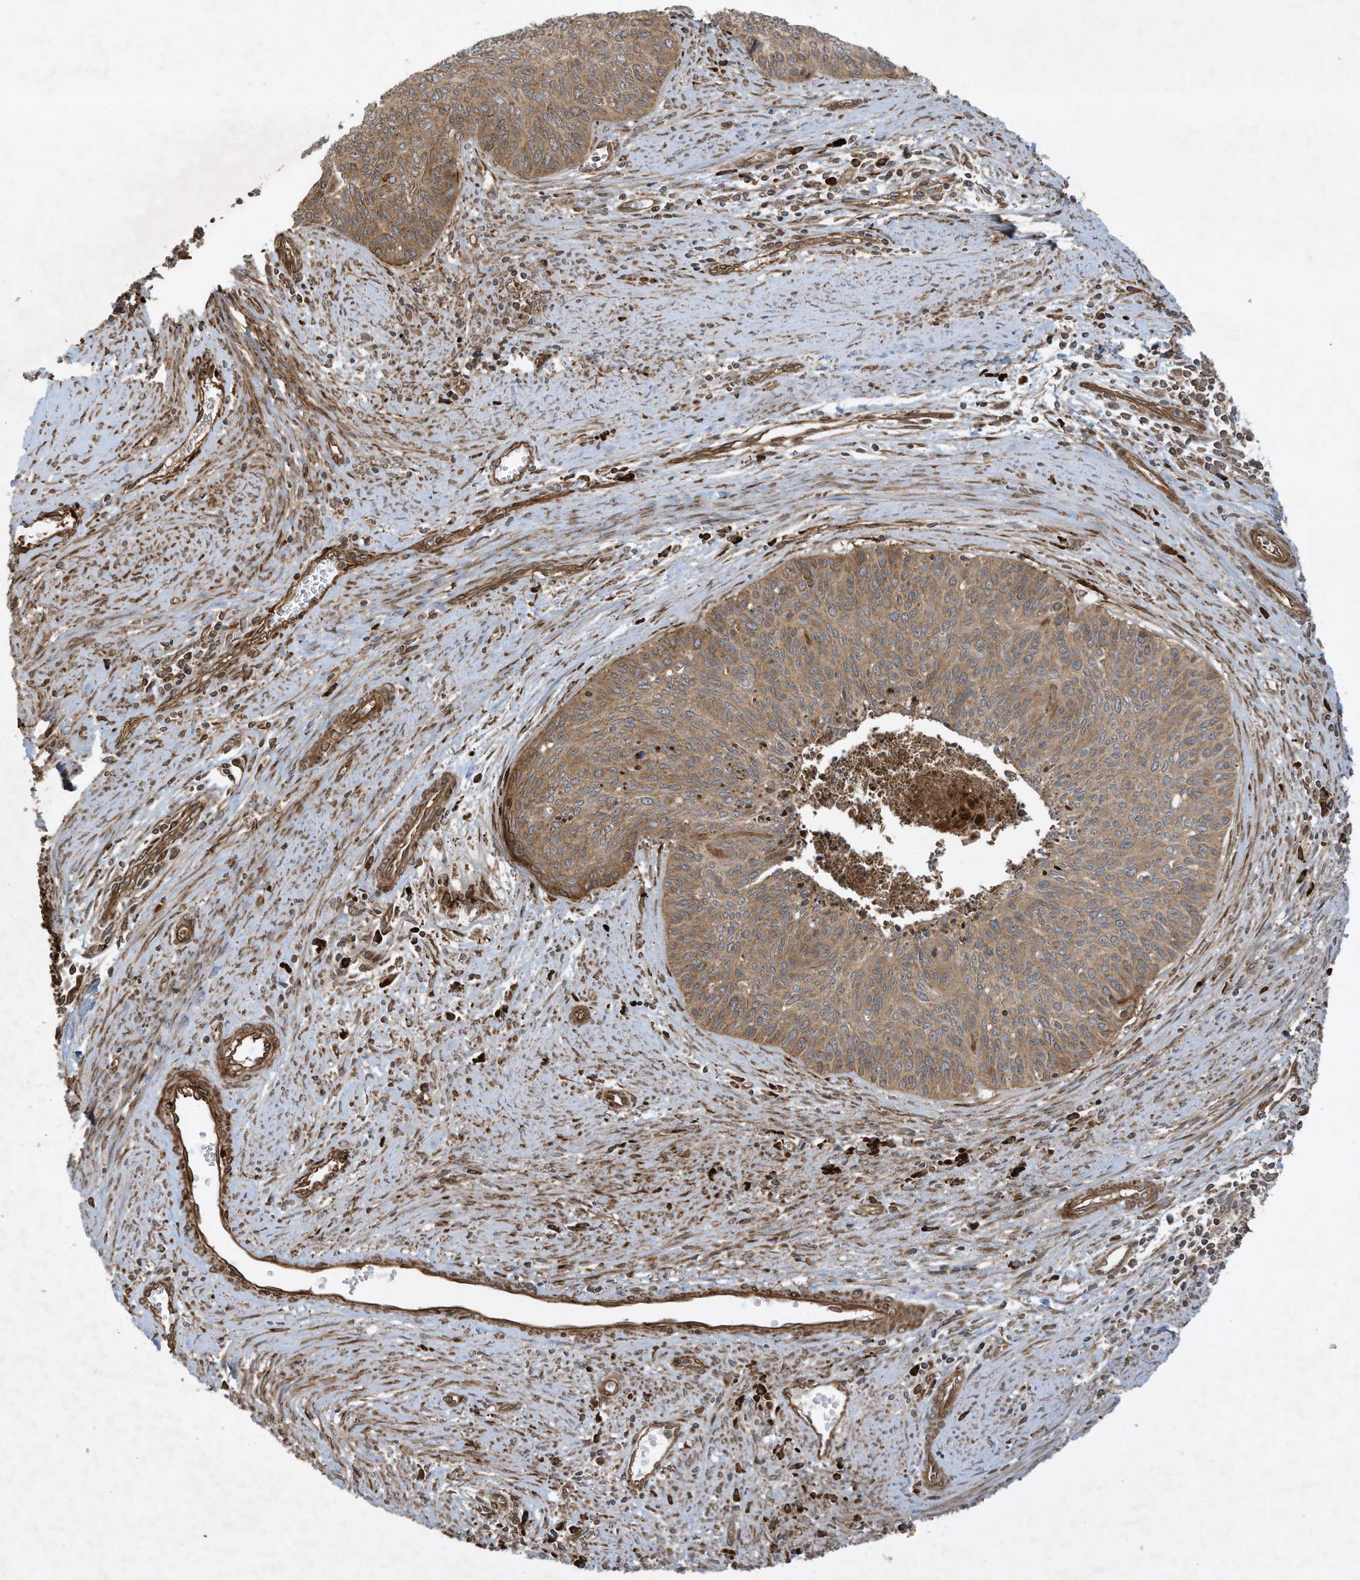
{"staining": {"intensity": "moderate", "quantity": ">75%", "location": "cytoplasmic/membranous"}, "tissue": "cervical cancer", "cell_type": "Tumor cells", "image_type": "cancer", "snomed": [{"axis": "morphology", "description": "Squamous cell carcinoma, NOS"}, {"axis": "topography", "description": "Cervix"}], "caption": "Cervical cancer stained with a brown dye exhibits moderate cytoplasmic/membranous positive staining in approximately >75% of tumor cells.", "gene": "DDIT4", "patient": {"sex": "female", "age": 55}}